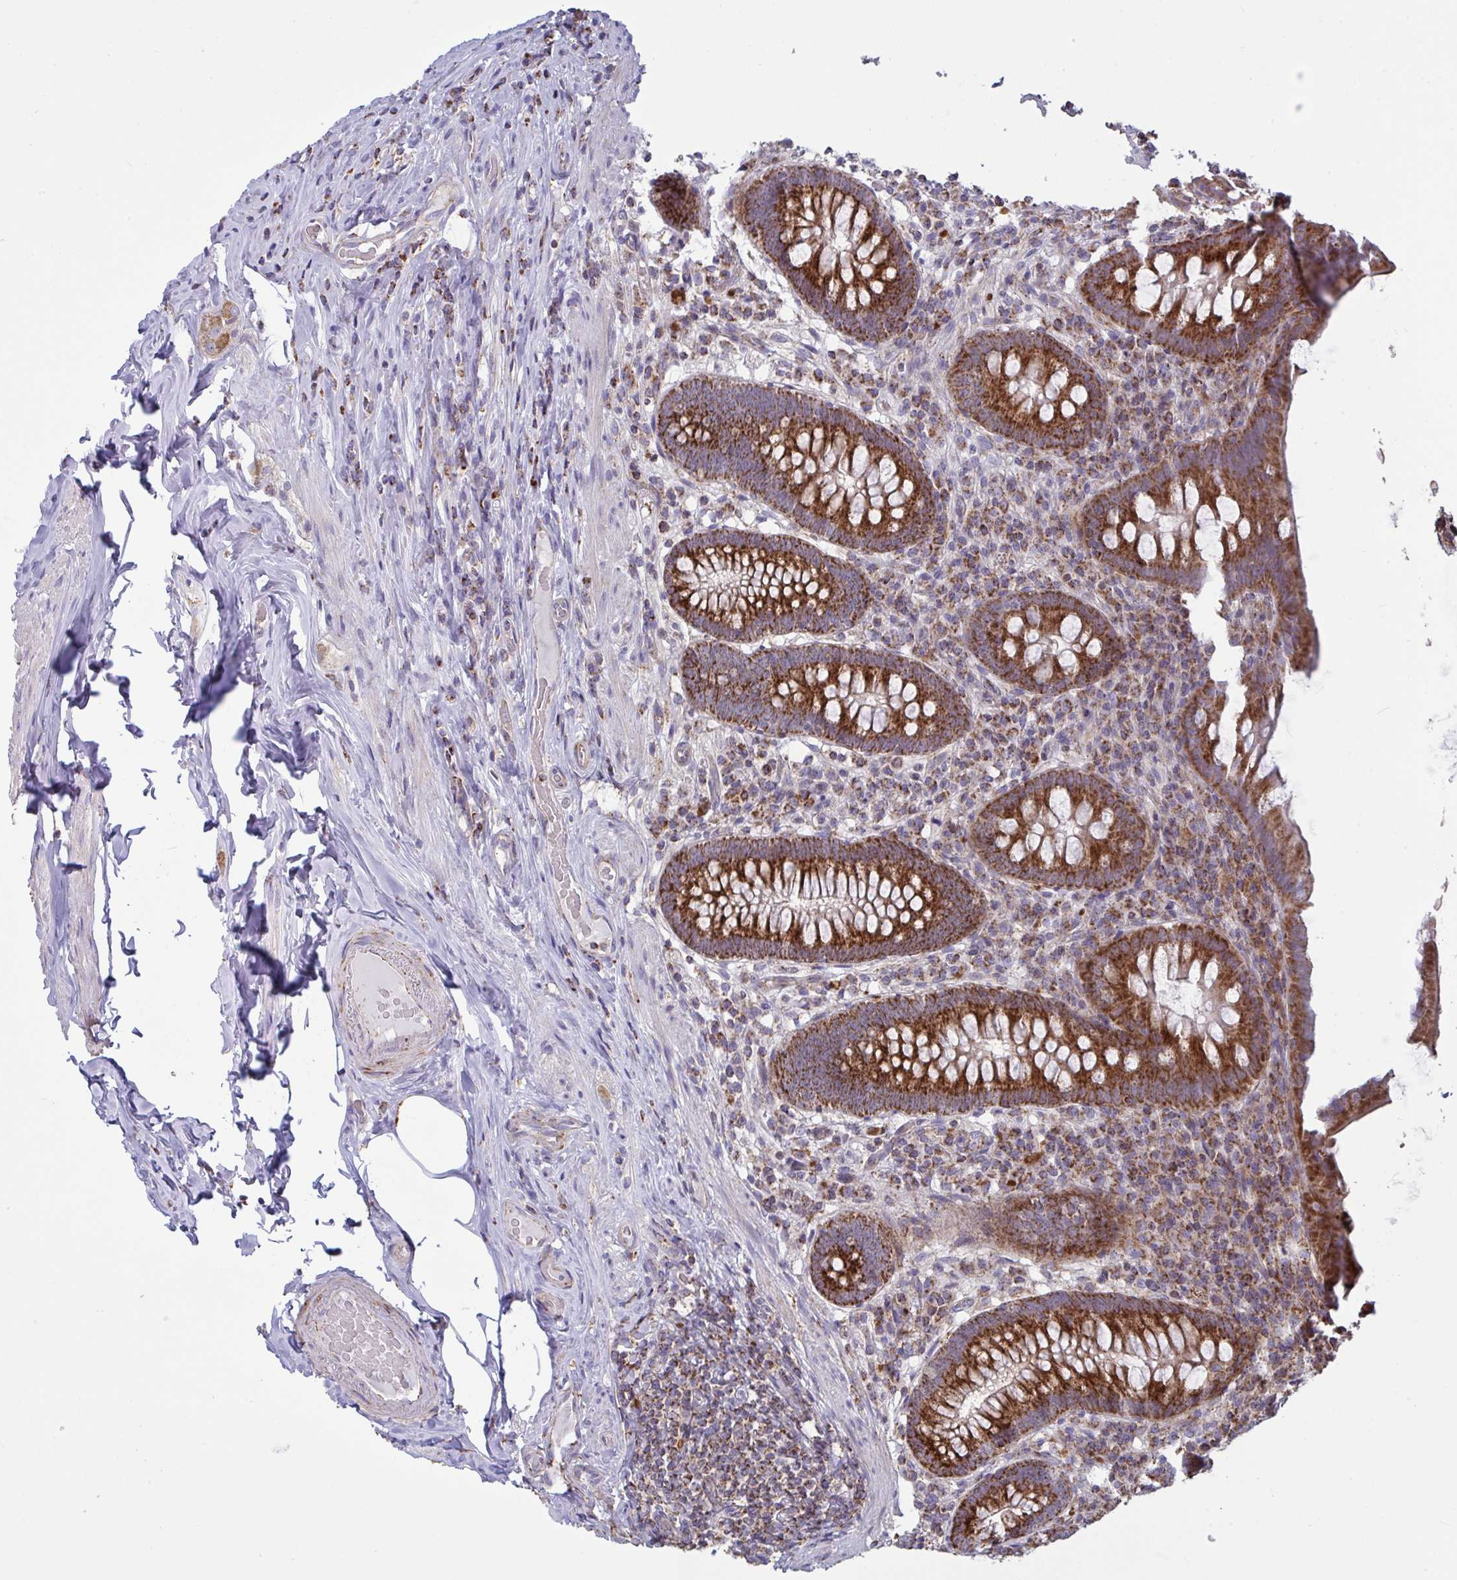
{"staining": {"intensity": "strong", "quantity": ">75%", "location": "cytoplasmic/membranous"}, "tissue": "appendix", "cell_type": "Glandular cells", "image_type": "normal", "snomed": [{"axis": "morphology", "description": "Normal tissue, NOS"}, {"axis": "topography", "description": "Appendix"}], "caption": "Appendix stained for a protein exhibits strong cytoplasmic/membranous positivity in glandular cells. Ihc stains the protein of interest in brown and the nuclei are stained blue.", "gene": "MICOS10", "patient": {"sex": "male", "age": 71}}